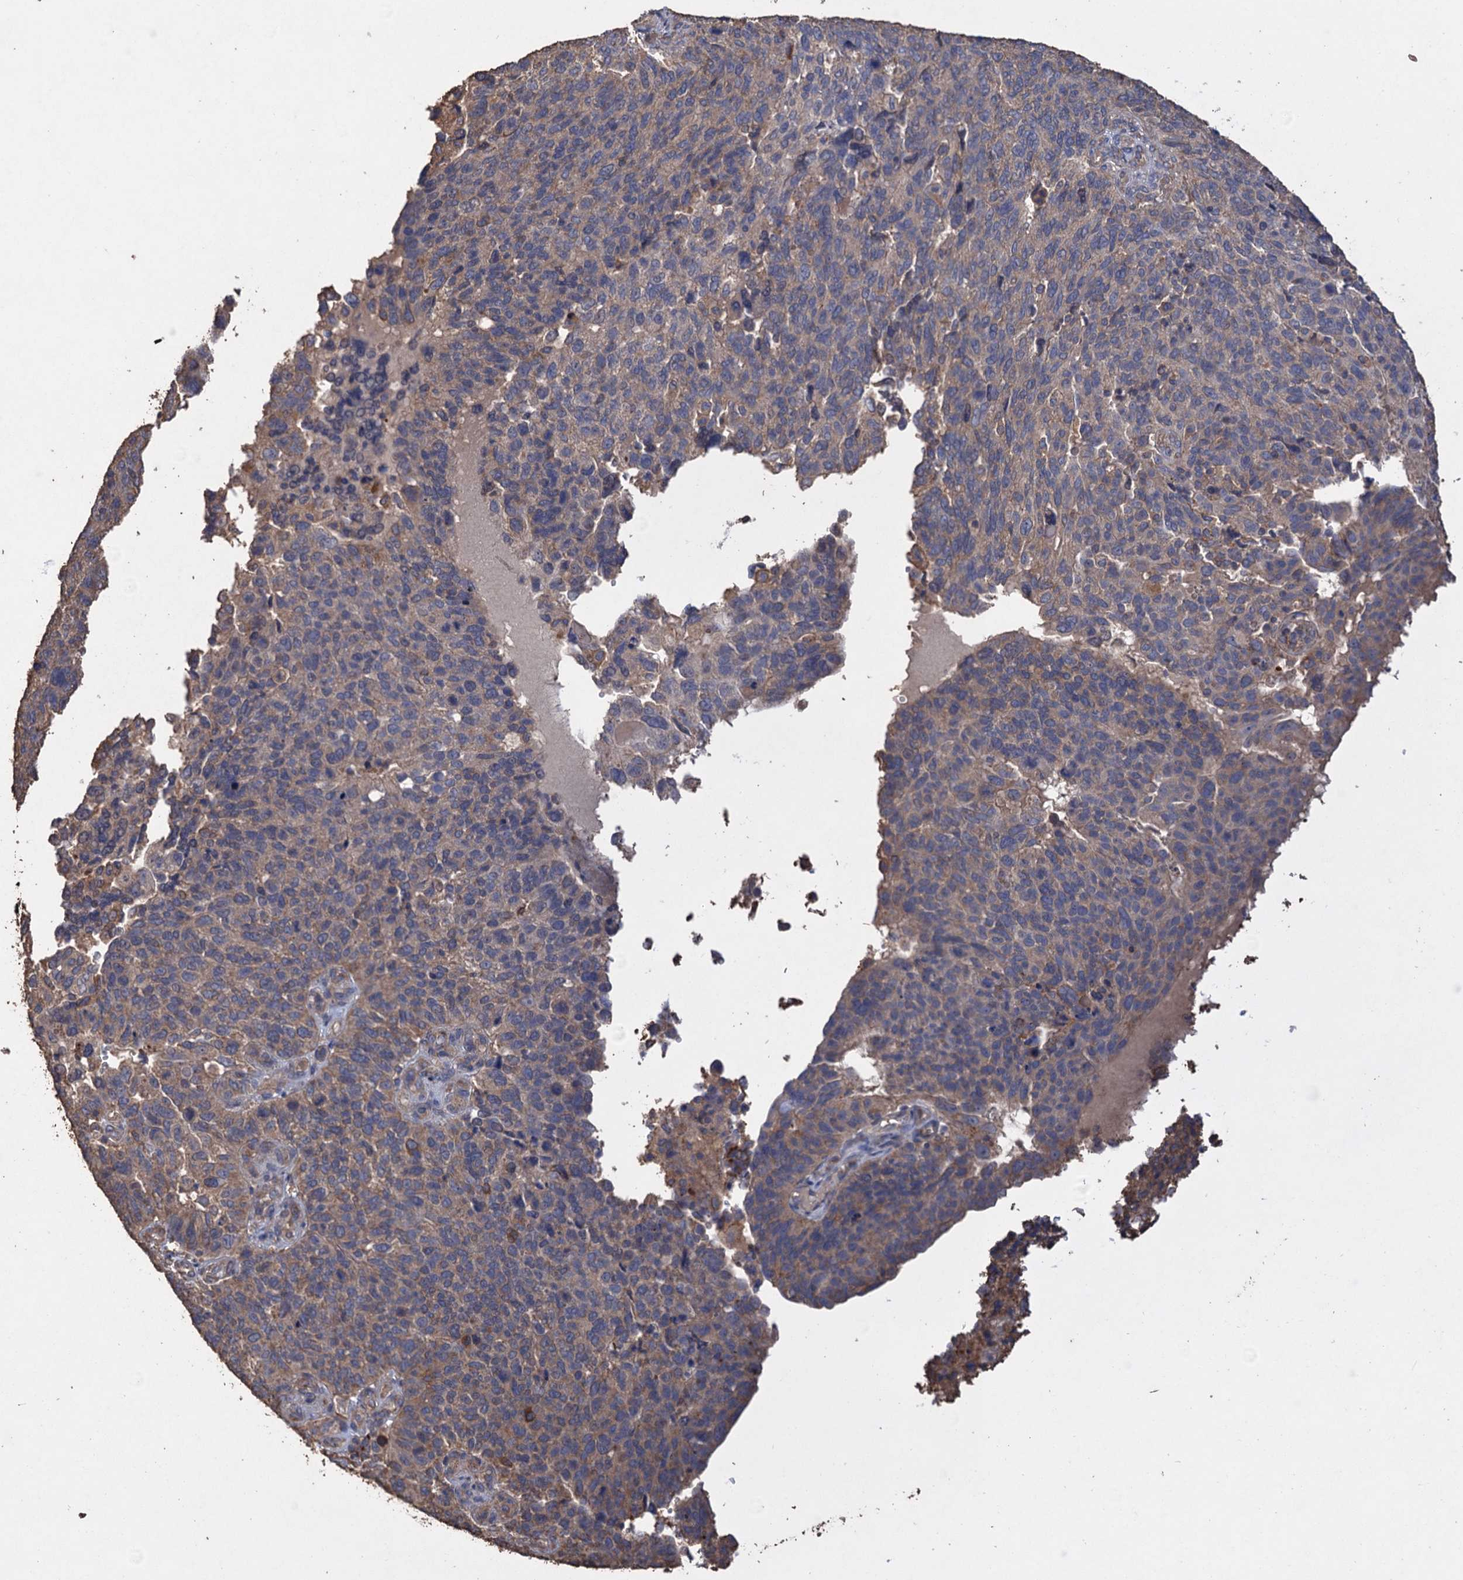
{"staining": {"intensity": "moderate", "quantity": "<25%", "location": "cytoplasmic/membranous"}, "tissue": "endometrial cancer", "cell_type": "Tumor cells", "image_type": "cancer", "snomed": [{"axis": "morphology", "description": "Adenocarcinoma, NOS"}, {"axis": "topography", "description": "Endometrium"}], "caption": "An IHC image of tumor tissue is shown. Protein staining in brown labels moderate cytoplasmic/membranous positivity in endometrial cancer within tumor cells.", "gene": "SCUBE3", "patient": {"sex": "female", "age": 66}}